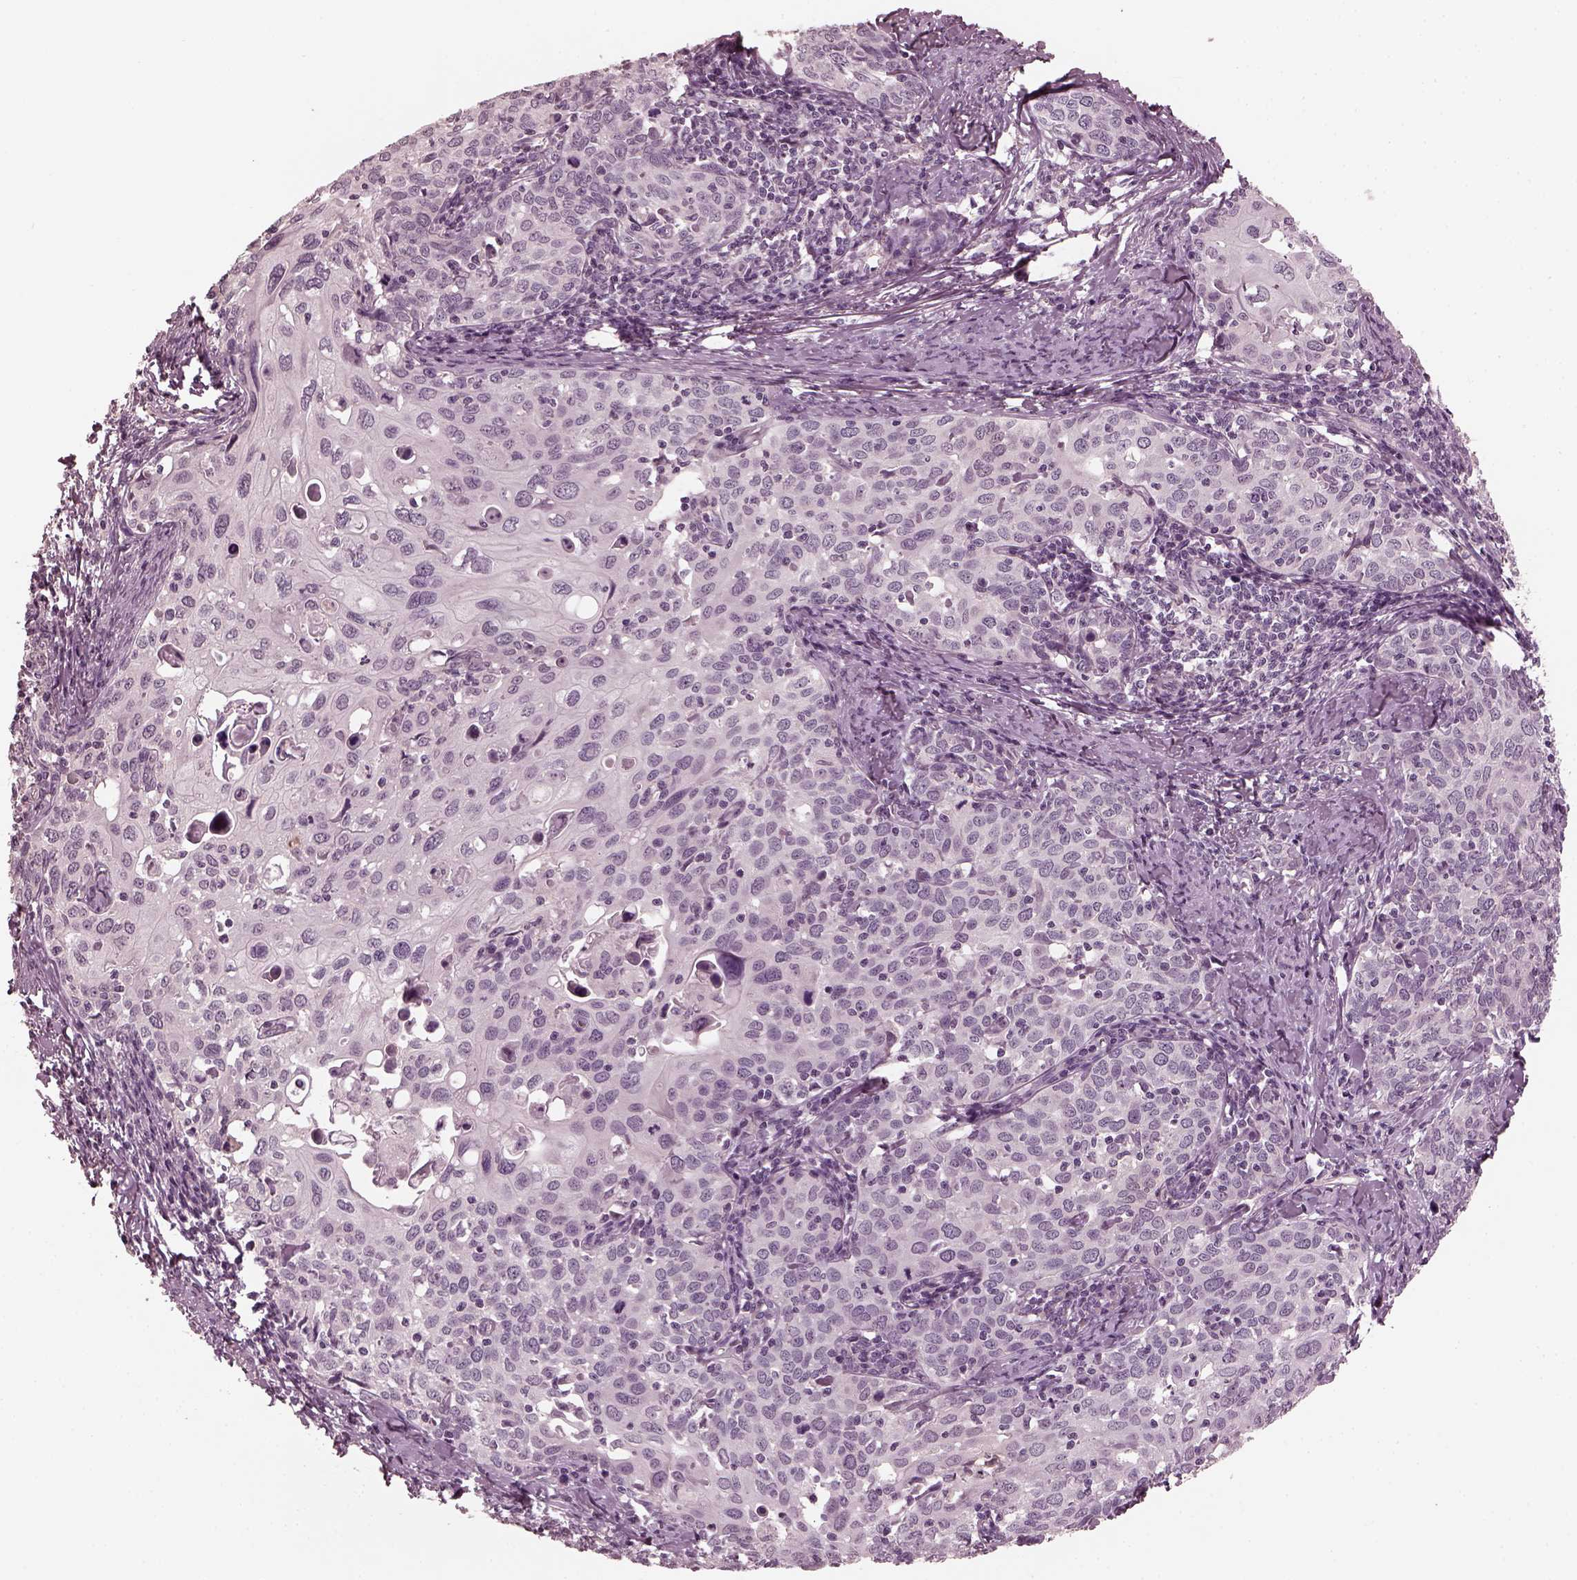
{"staining": {"intensity": "negative", "quantity": "none", "location": "none"}, "tissue": "cervical cancer", "cell_type": "Tumor cells", "image_type": "cancer", "snomed": [{"axis": "morphology", "description": "Squamous cell carcinoma, NOS"}, {"axis": "topography", "description": "Cervix"}], "caption": "Cervical cancer (squamous cell carcinoma) was stained to show a protein in brown. There is no significant expression in tumor cells.", "gene": "OPTC", "patient": {"sex": "female", "age": 62}}